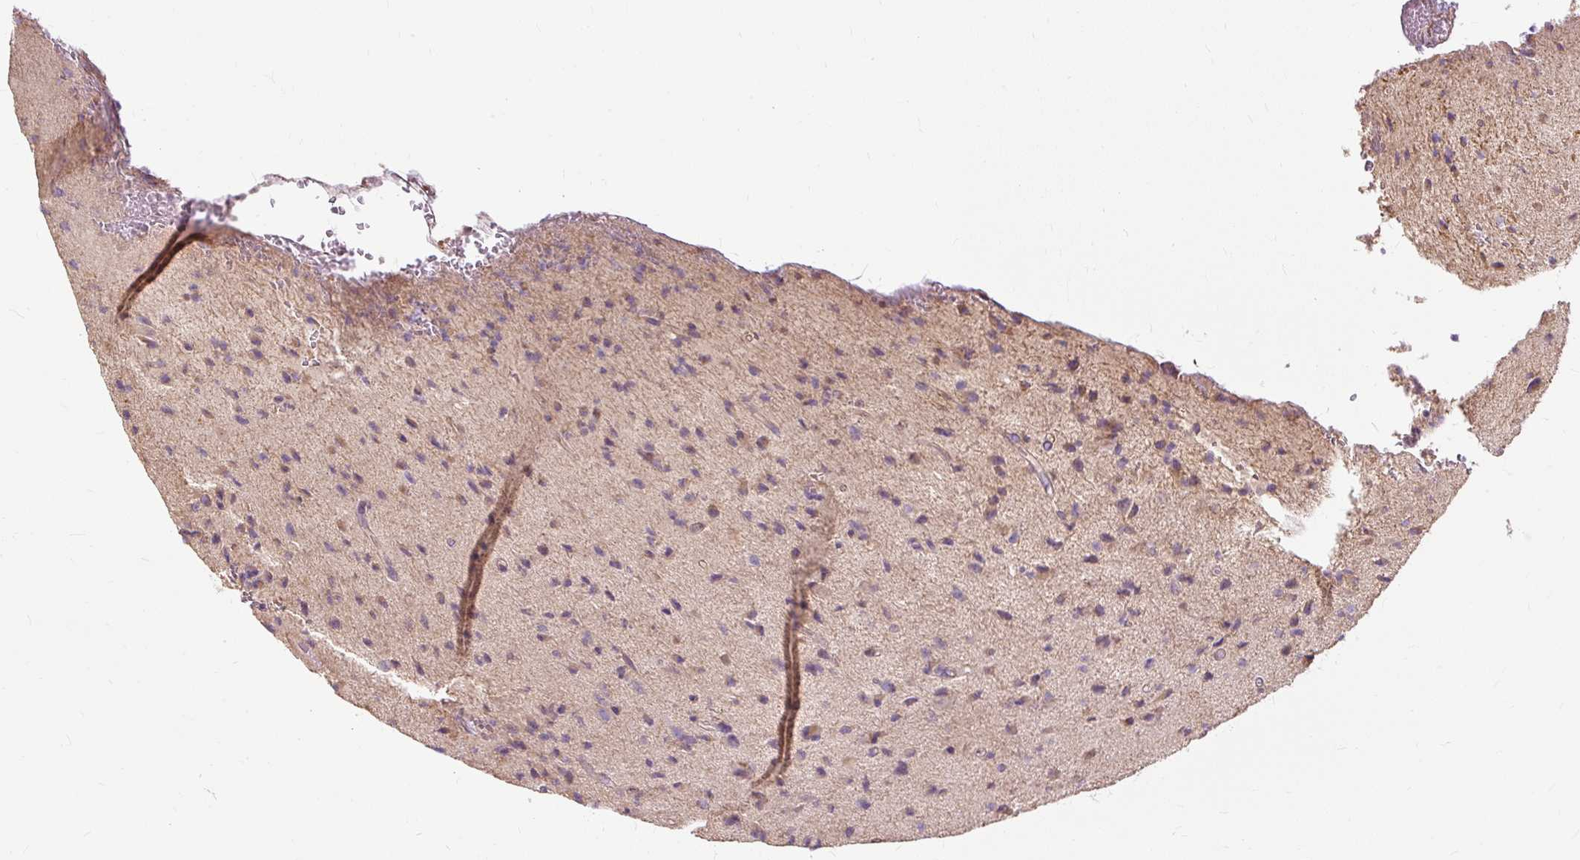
{"staining": {"intensity": "negative", "quantity": "none", "location": "none"}, "tissue": "glioma", "cell_type": "Tumor cells", "image_type": "cancer", "snomed": [{"axis": "morphology", "description": "Glioma, malignant, High grade"}, {"axis": "topography", "description": "Brain"}], "caption": "Human high-grade glioma (malignant) stained for a protein using immunohistochemistry shows no expression in tumor cells.", "gene": "TSPAN8", "patient": {"sex": "male", "age": 36}}